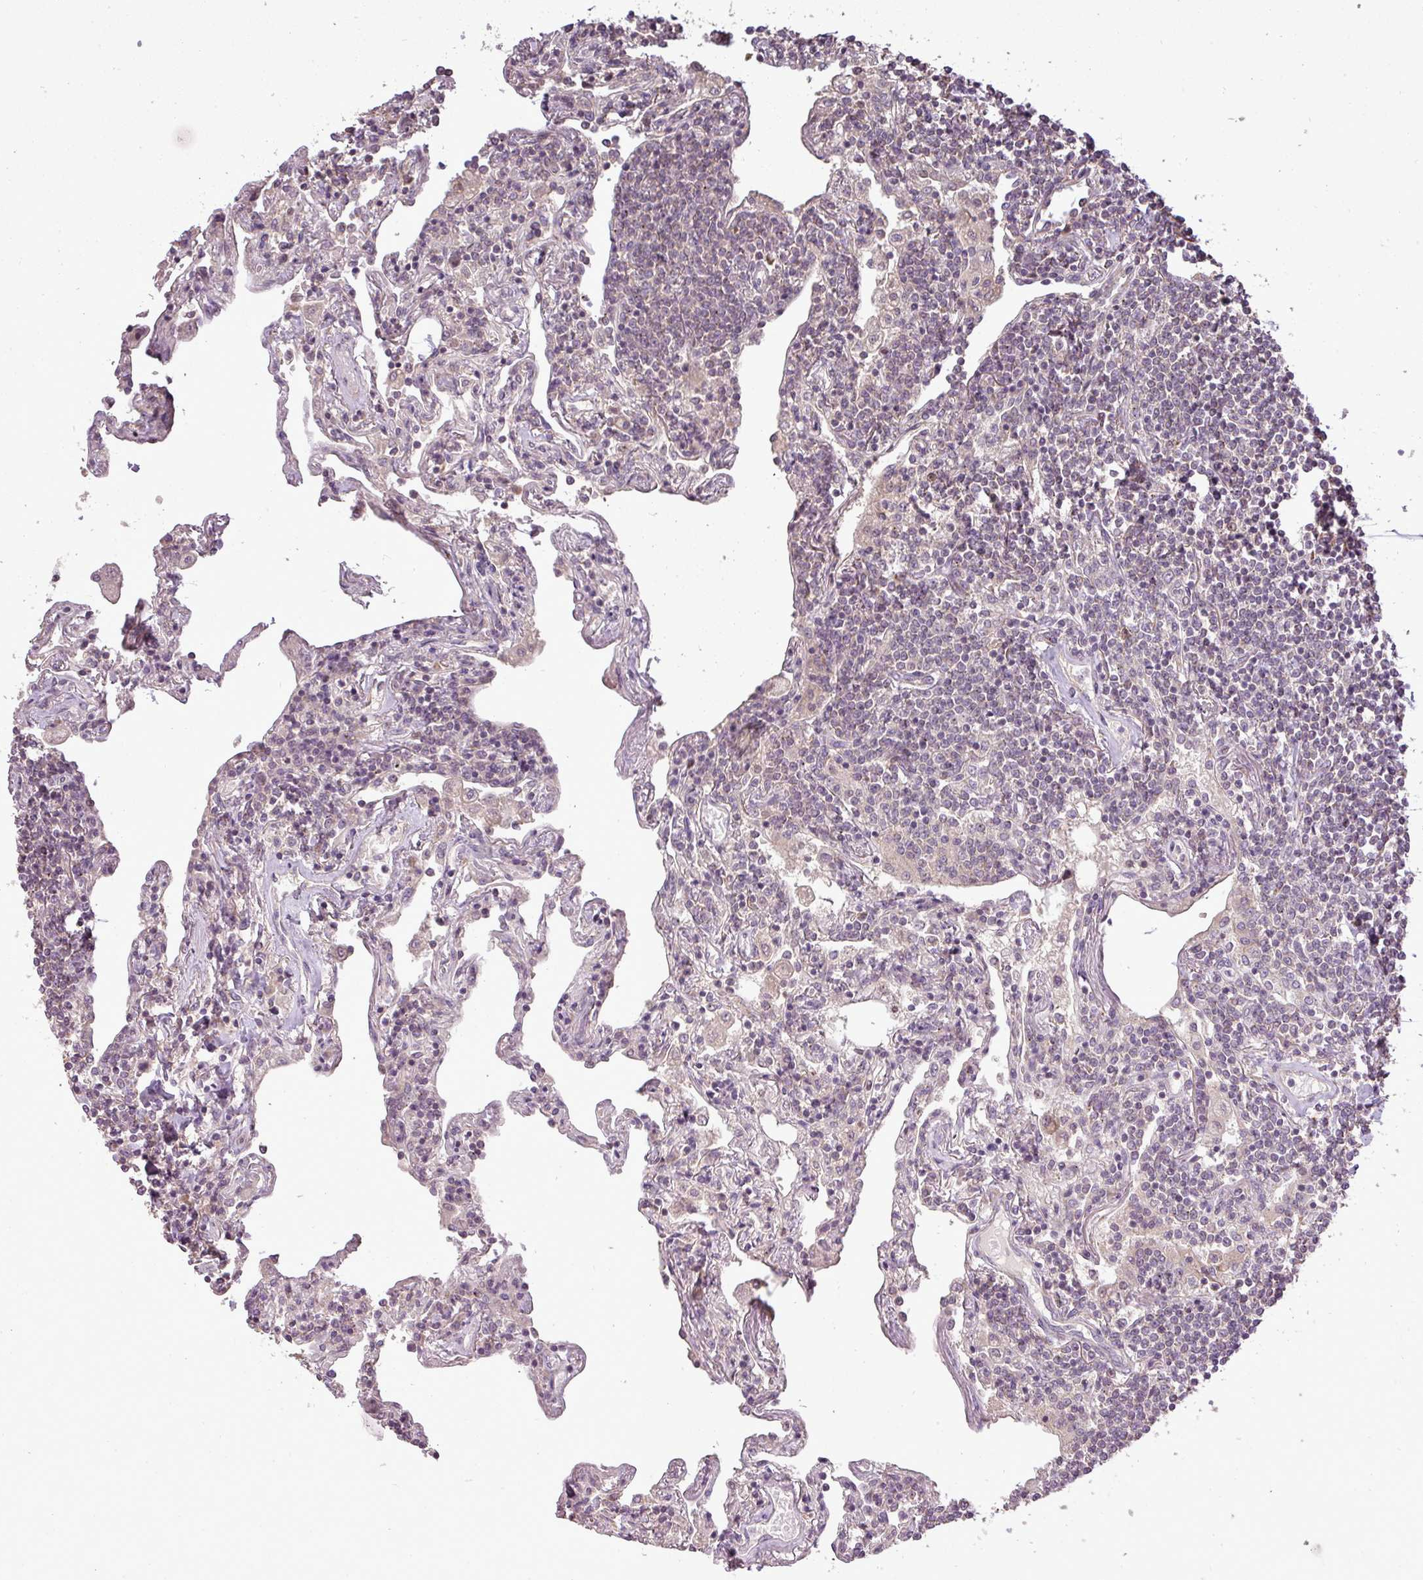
{"staining": {"intensity": "negative", "quantity": "none", "location": "none"}, "tissue": "lymphoma", "cell_type": "Tumor cells", "image_type": "cancer", "snomed": [{"axis": "morphology", "description": "Malignant lymphoma, non-Hodgkin's type, Low grade"}, {"axis": "topography", "description": "Lung"}], "caption": "A high-resolution histopathology image shows immunohistochemistry (IHC) staining of low-grade malignant lymphoma, non-Hodgkin's type, which reveals no significant positivity in tumor cells.", "gene": "FAIM", "patient": {"sex": "female", "age": 71}}